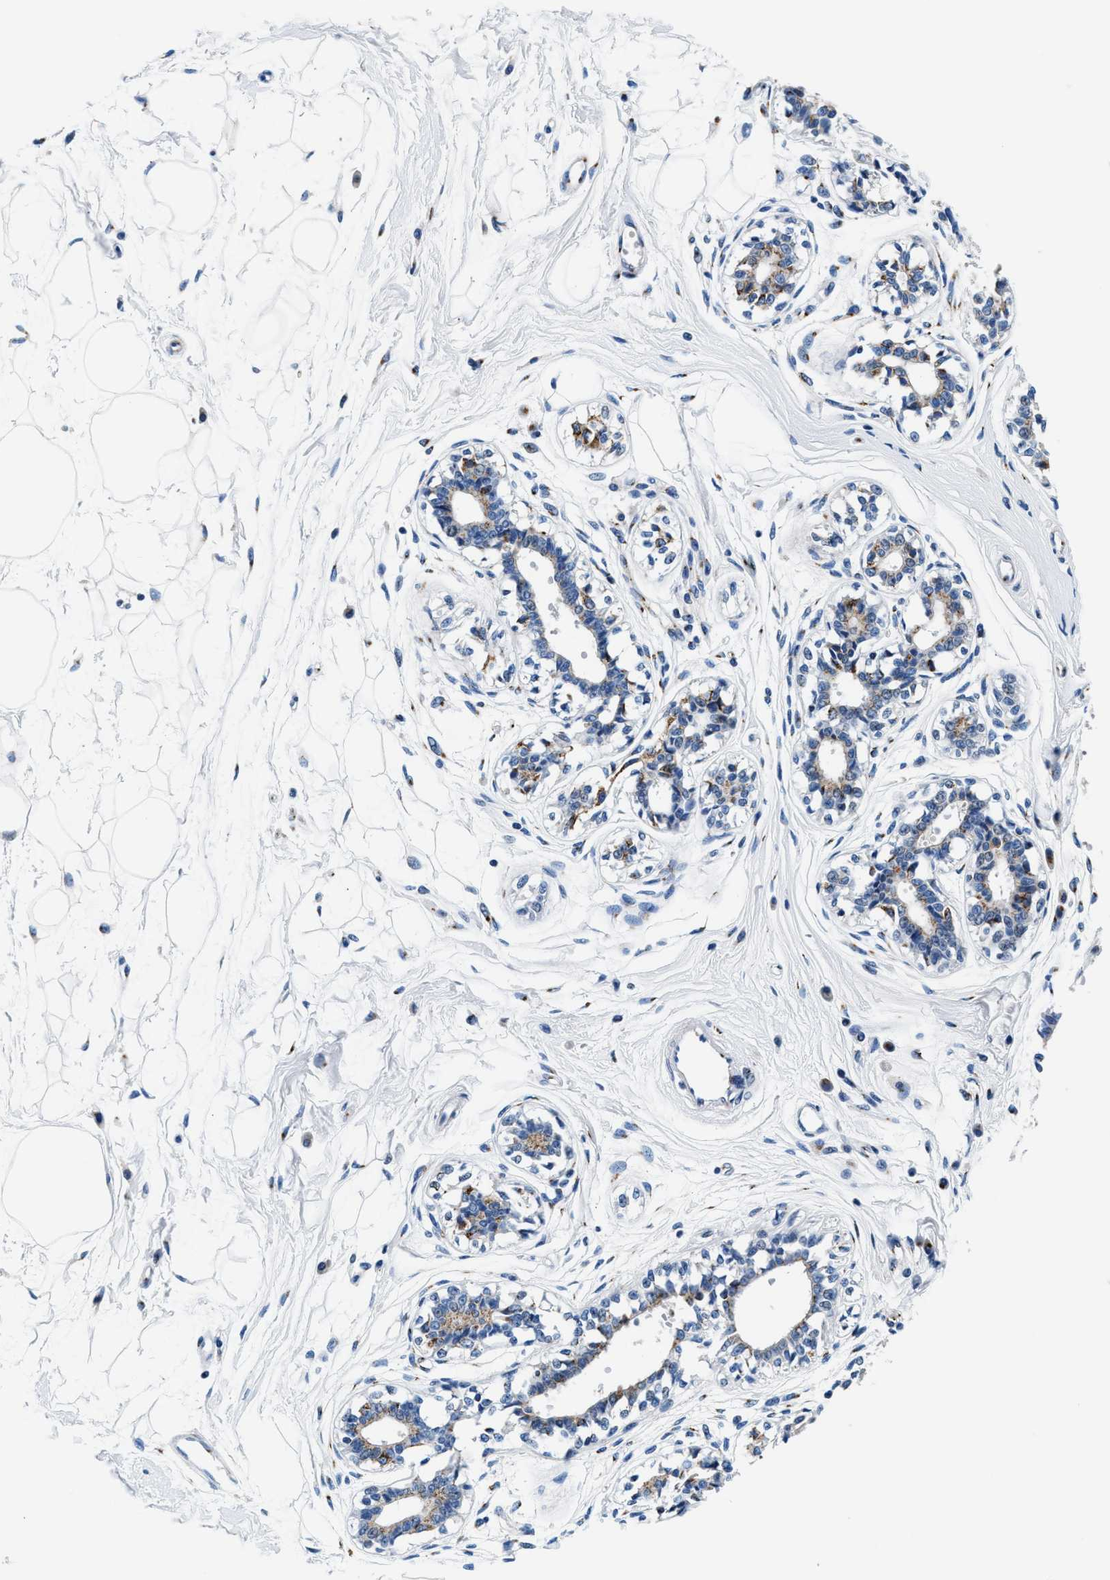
{"staining": {"intensity": "negative", "quantity": "none", "location": "none"}, "tissue": "breast", "cell_type": "Adipocytes", "image_type": "normal", "snomed": [{"axis": "morphology", "description": "Normal tissue, NOS"}, {"axis": "topography", "description": "Breast"}], "caption": "IHC of benign human breast reveals no expression in adipocytes.", "gene": "VPS53", "patient": {"sex": "female", "age": 45}}